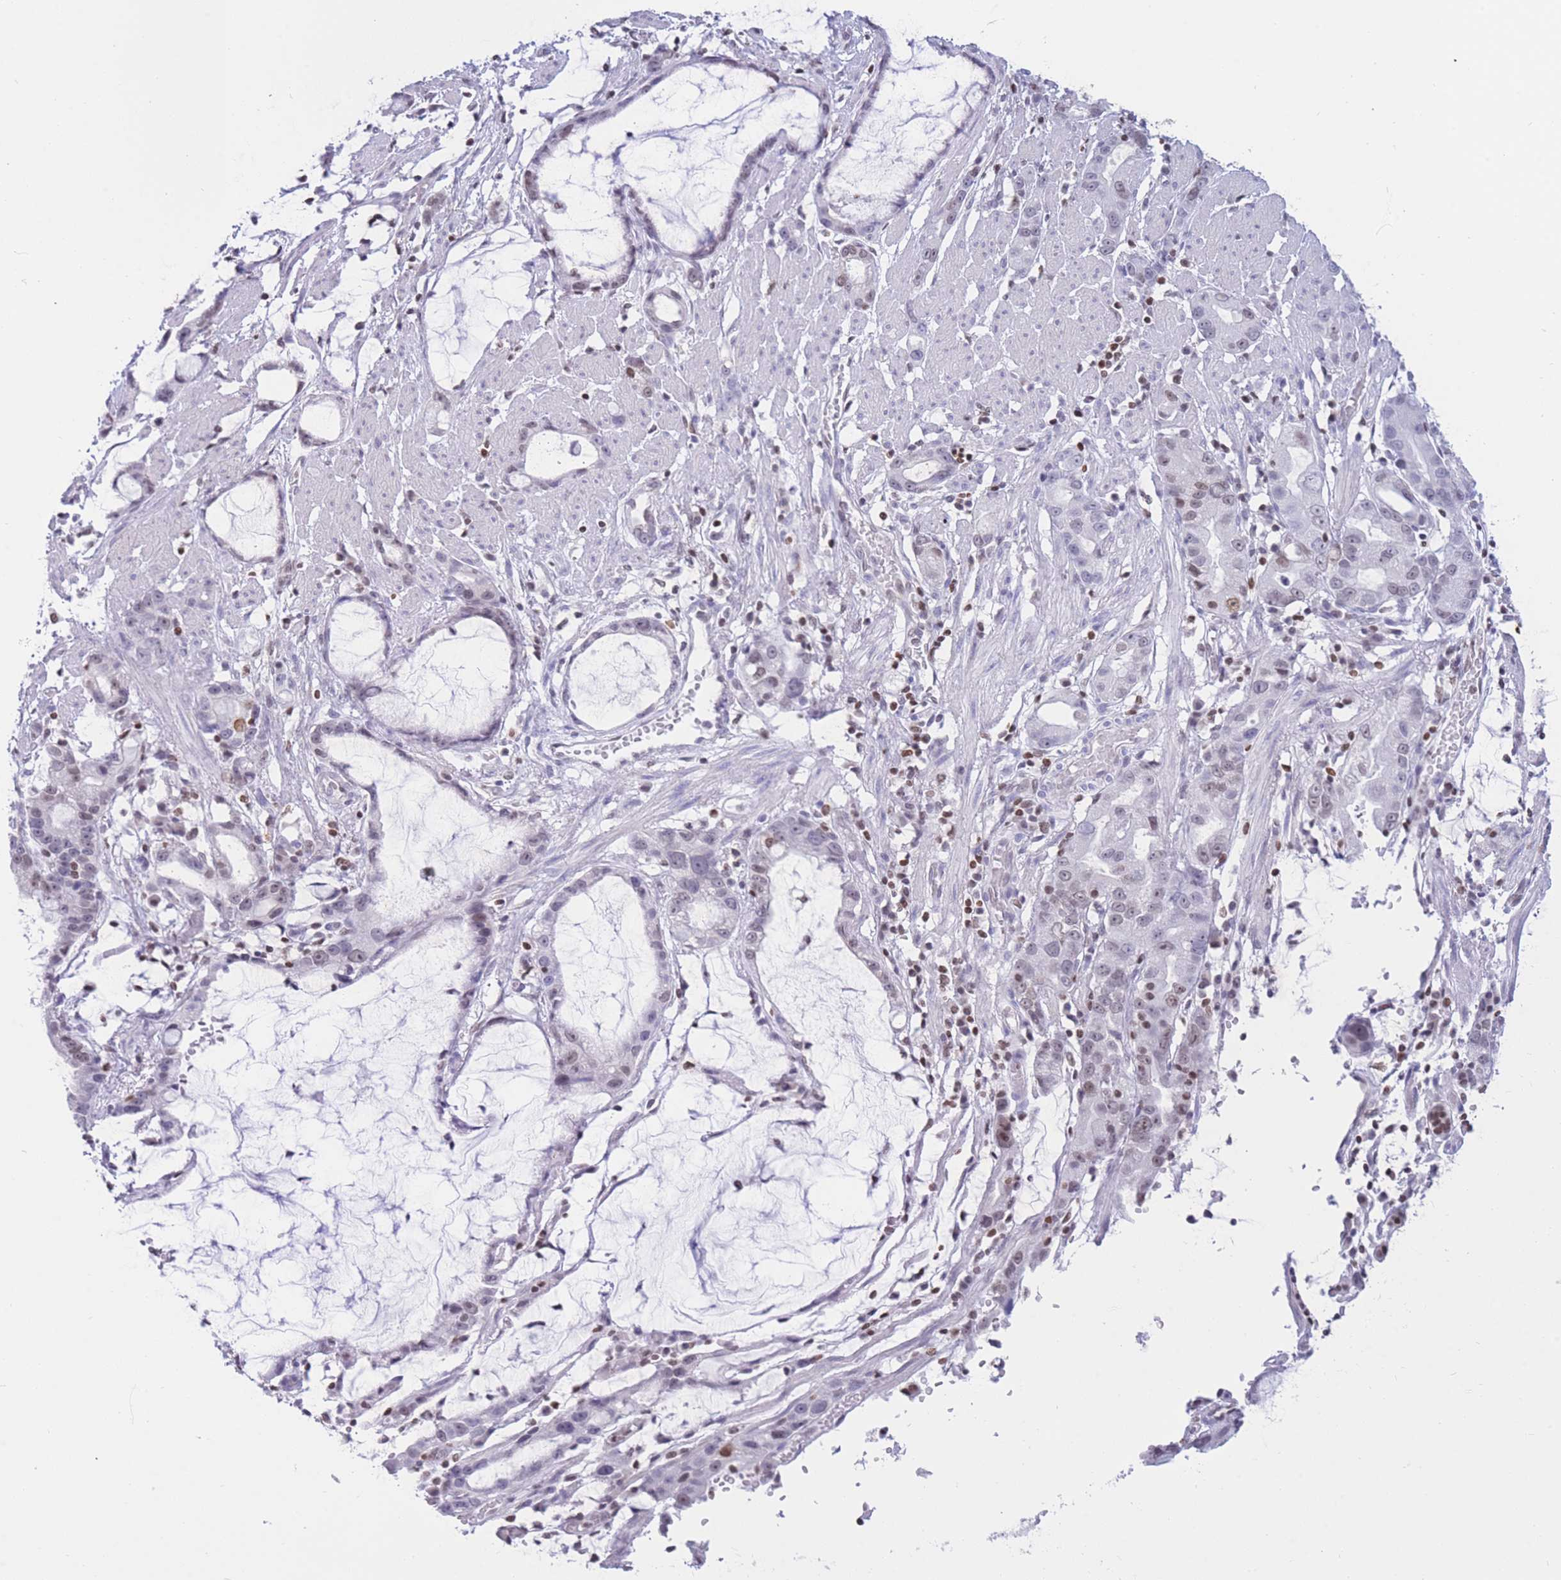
{"staining": {"intensity": "weak", "quantity": "<25%", "location": "nuclear"}, "tissue": "stomach cancer", "cell_type": "Tumor cells", "image_type": "cancer", "snomed": [{"axis": "morphology", "description": "Adenocarcinoma, NOS"}, {"axis": "topography", "description": "Stomach"}], "caption": "High magnification brightfield microscopy of stomach adenocarcinoma stained with DAB (brown) and counterstained with hematoxylin (blue): tumor cells show no significant positivity.", "gene": "HMGN1", "patient": {"sex": "male", "age": 55}}